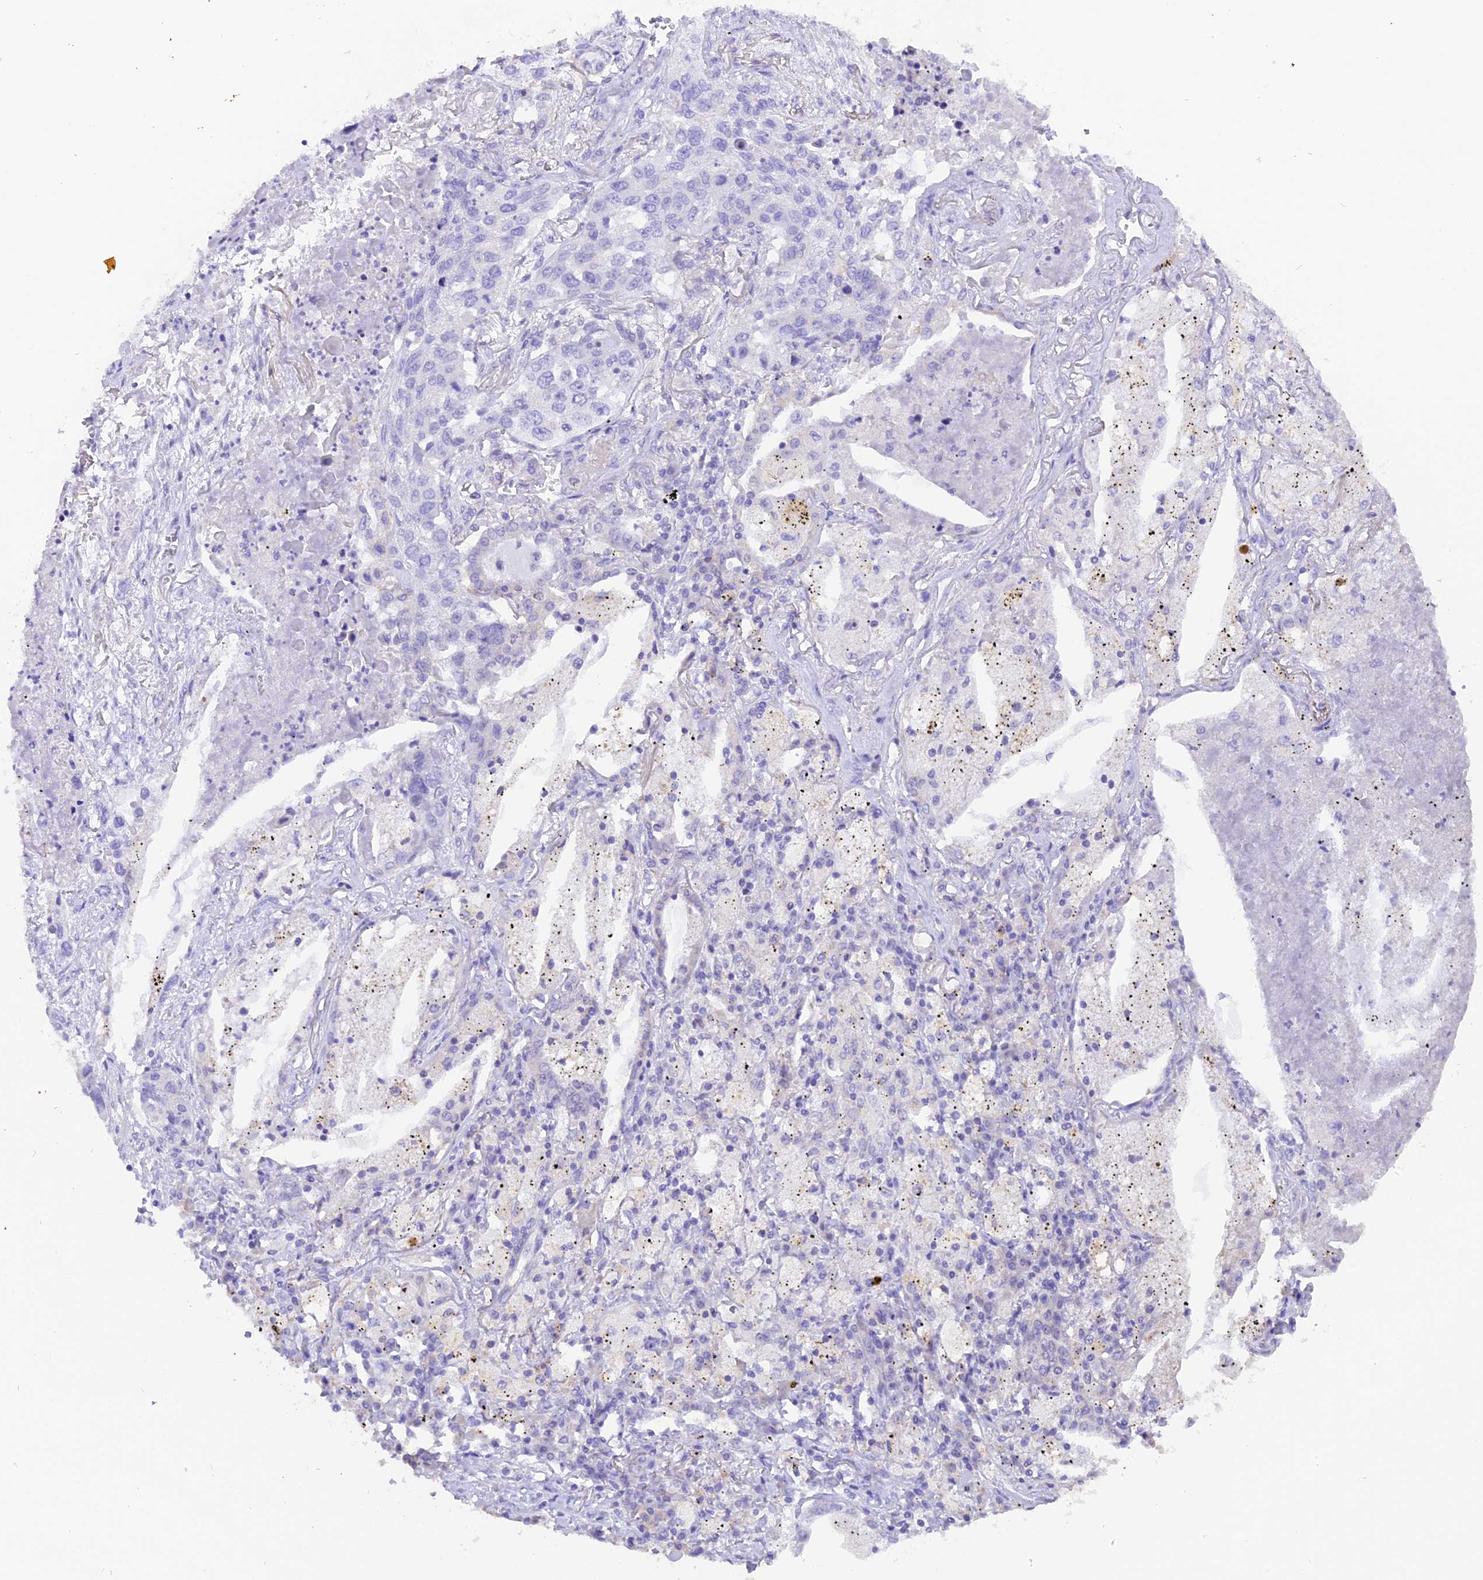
{"staining": {"intensity": "negative", "quantity": "none", "location": "none"}, "tissue": "lung cancer", "cell_type": "Tumor cells", "image_type": "cancer", "snomed": [{"axis": "morphology", "description": "Squamous cell carcinoma, NOS"}, {"axis": "topography", "description": "Lung"}], "caption": "Immunohistochemistry of squamous cell carcinoma (lung) exhibits no expression in tumor cells.", "gene": "COL6A5", "patient": {"sex": "female", "age": 63}}